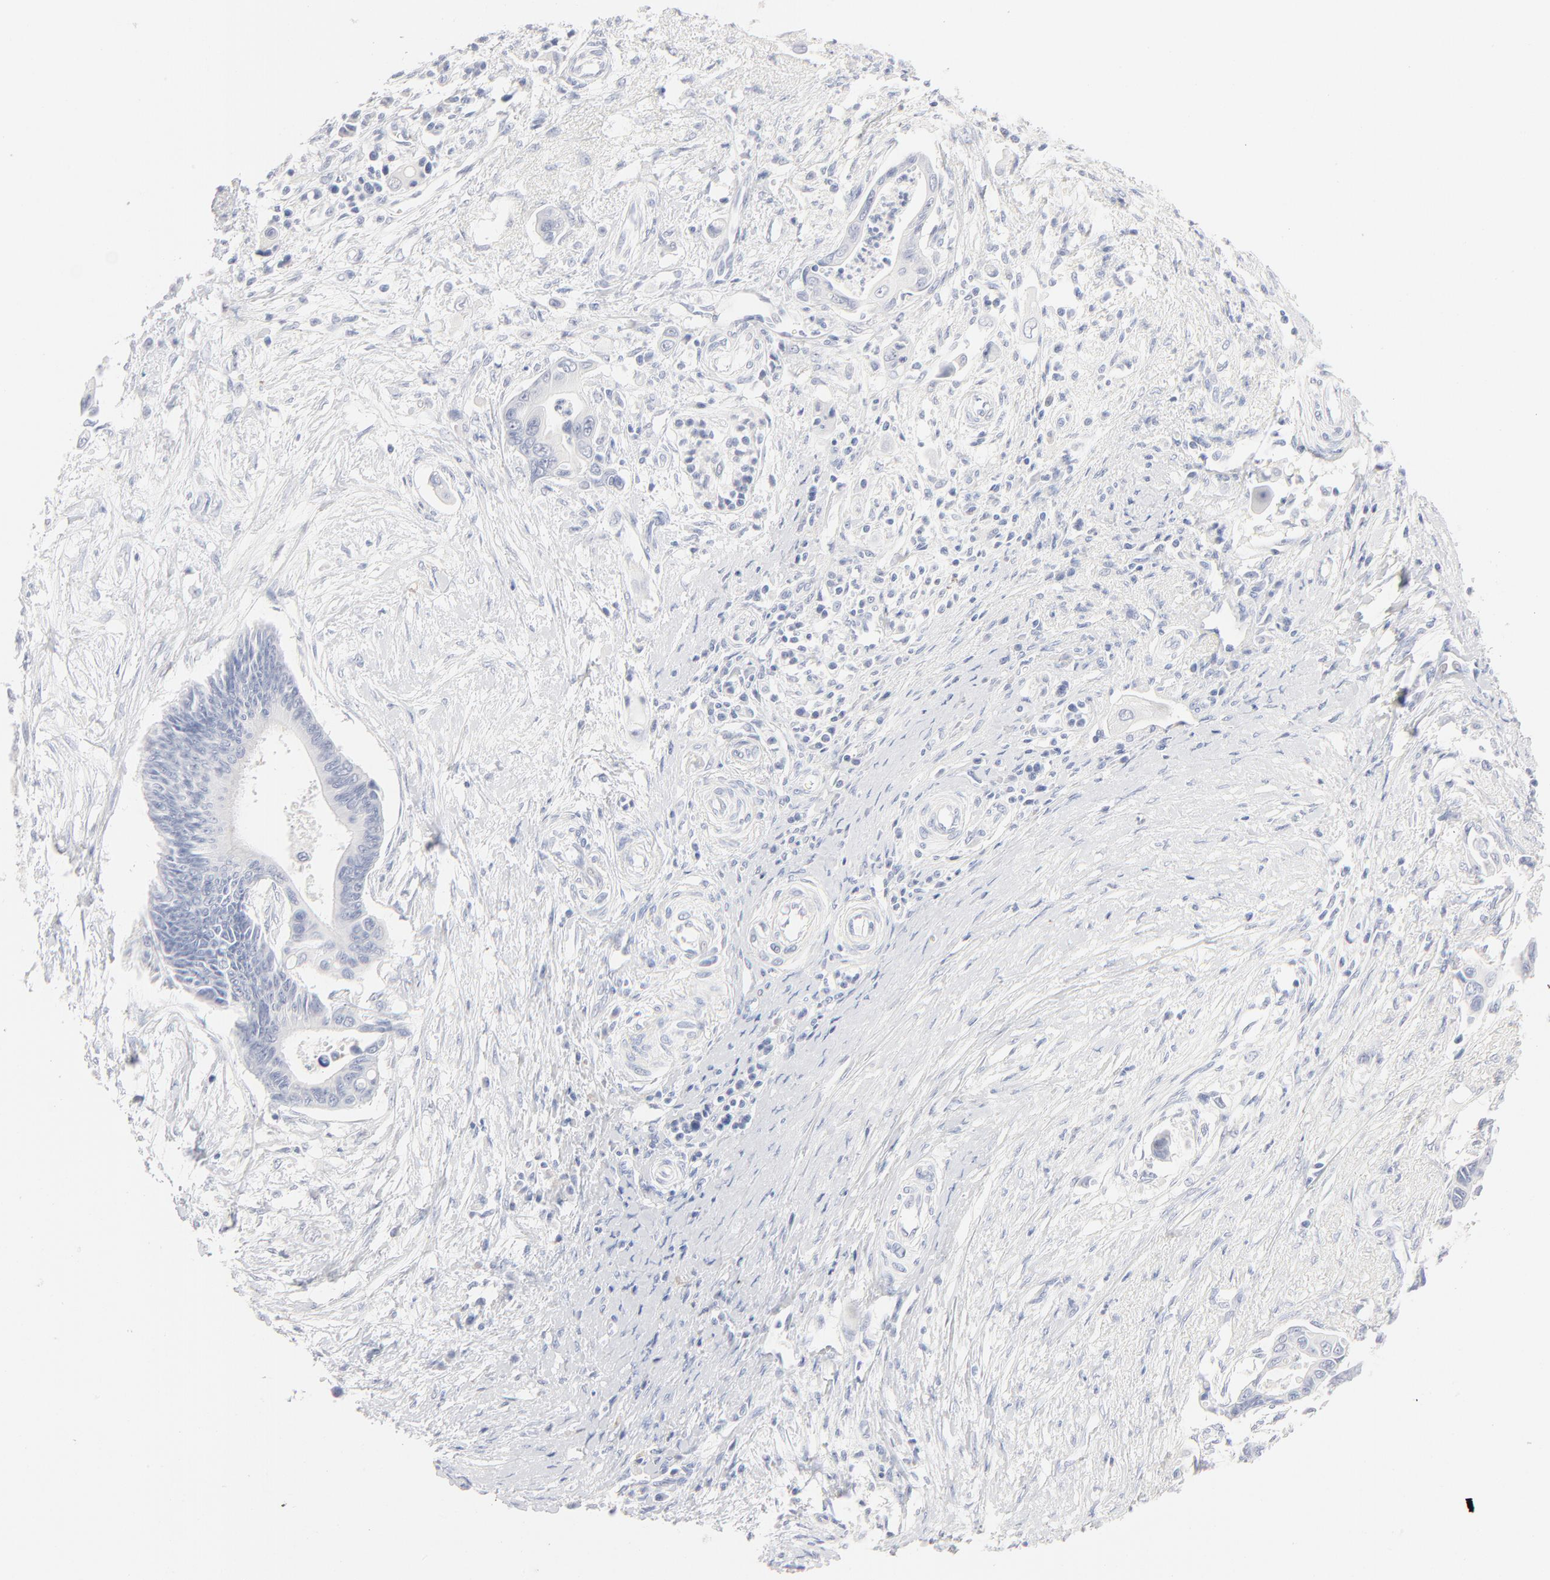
{"staining": {"intensity": "negative", "quantity": "none", "location": "none"}, "tissue": "pancreatic cancer", "cell_type": "Tumor cells", "image_type": "cancer", "snomed": [{"axis": "morphology", "description": "Adenocarcinoma, NOS"}, {"axis": "topography", "description": "Pancreas"}], "caption": "Adenocarcinoma (pancreatic) stained for a protein using immunohistochemistry reveals no expression tumor cells.", "gene": "ONECUT1", "patient": {"sex": "female", "age": 70}}